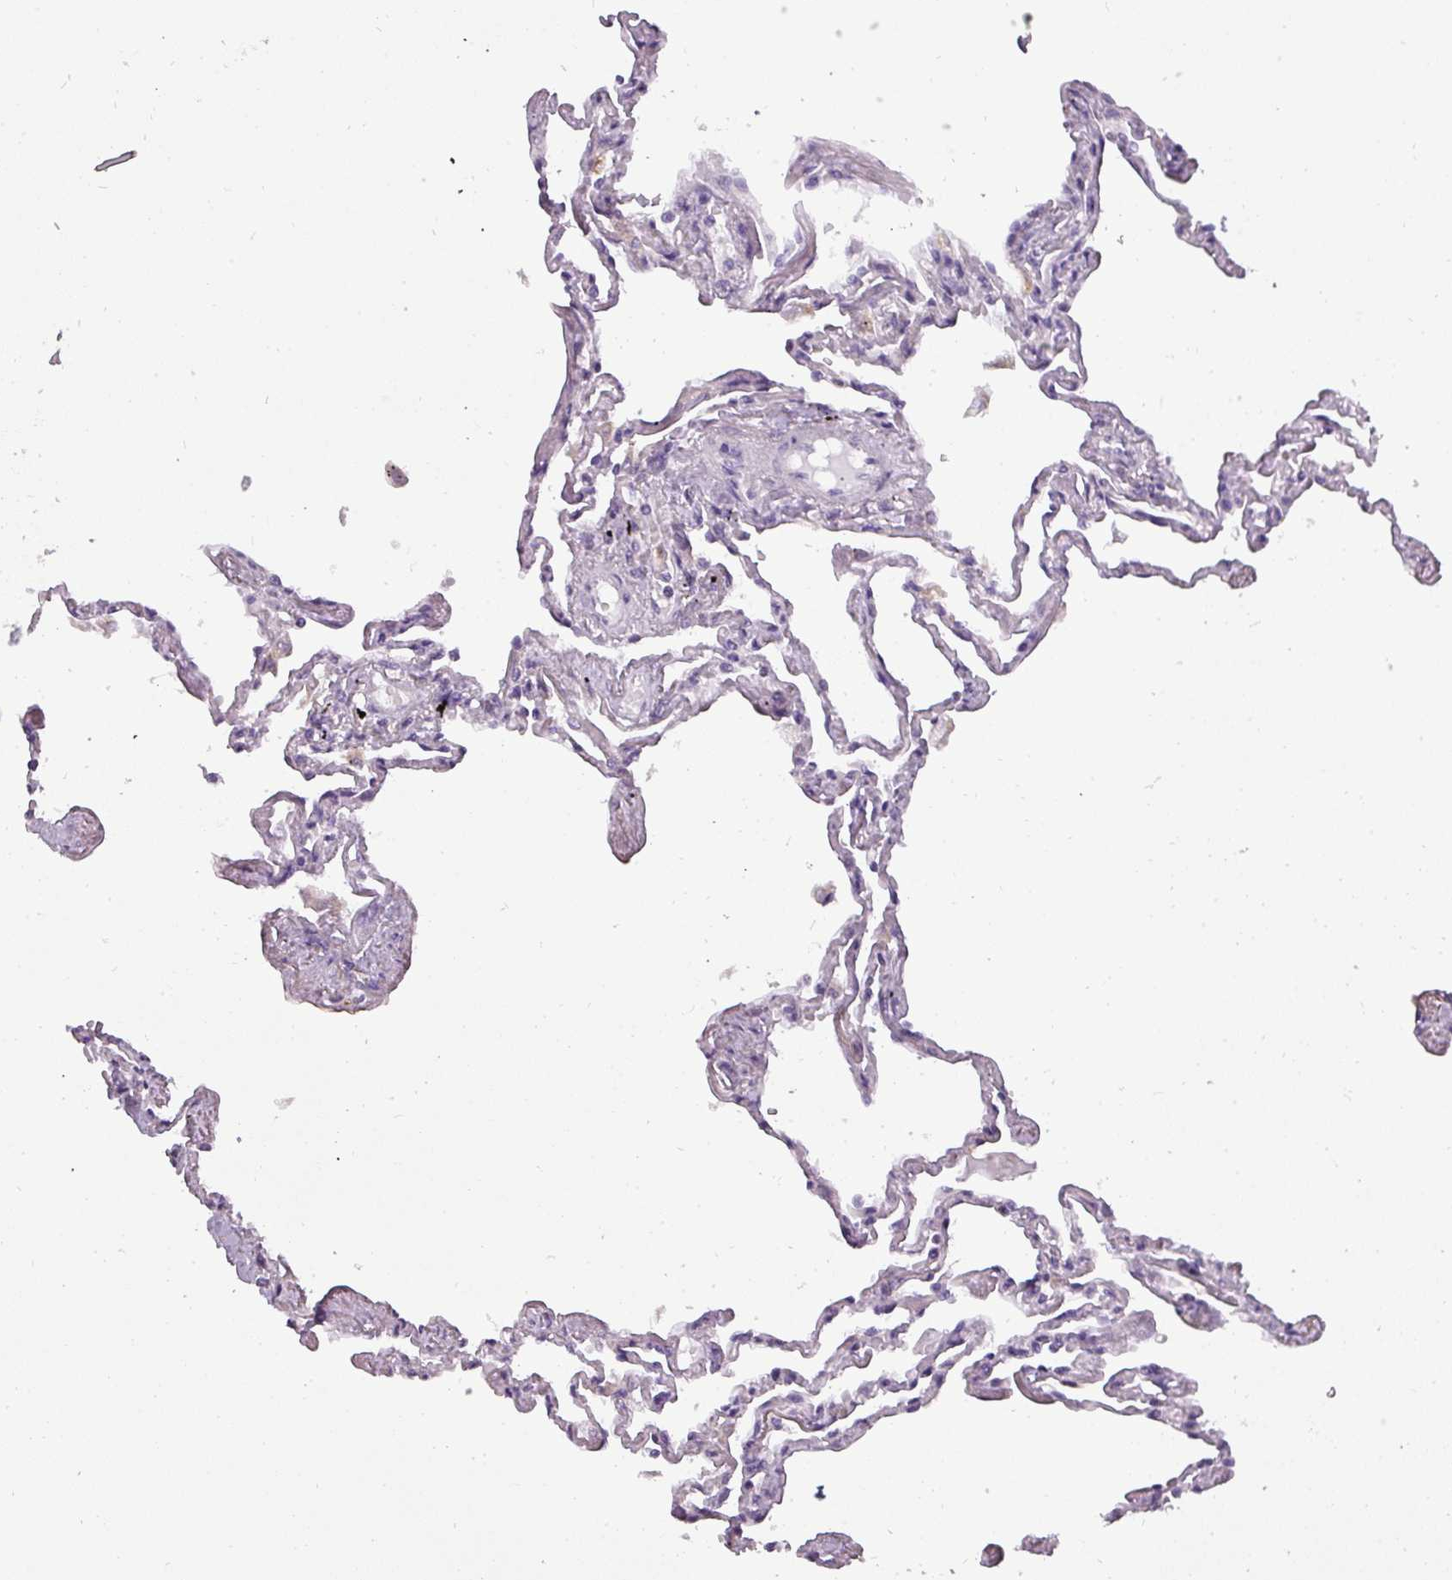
{"staining": {"intensity": "negative", "quantity": "none", "location": "none"}, "tissue": "lung", "cell_type": "Alveolar cells", "image_type": "normal", "snomed": [{"axis": "morphology", "description": "Normal tissue, NOS"}, {"axis": "topography", "description": "Lung"}], "caption": "An immunohistochemistry histopathology image of normal lung is shown. There is no staining in alveolar cells of lung.", "gene": "ATP6V1D", "patient": {"sex": "female", "age": 67}}